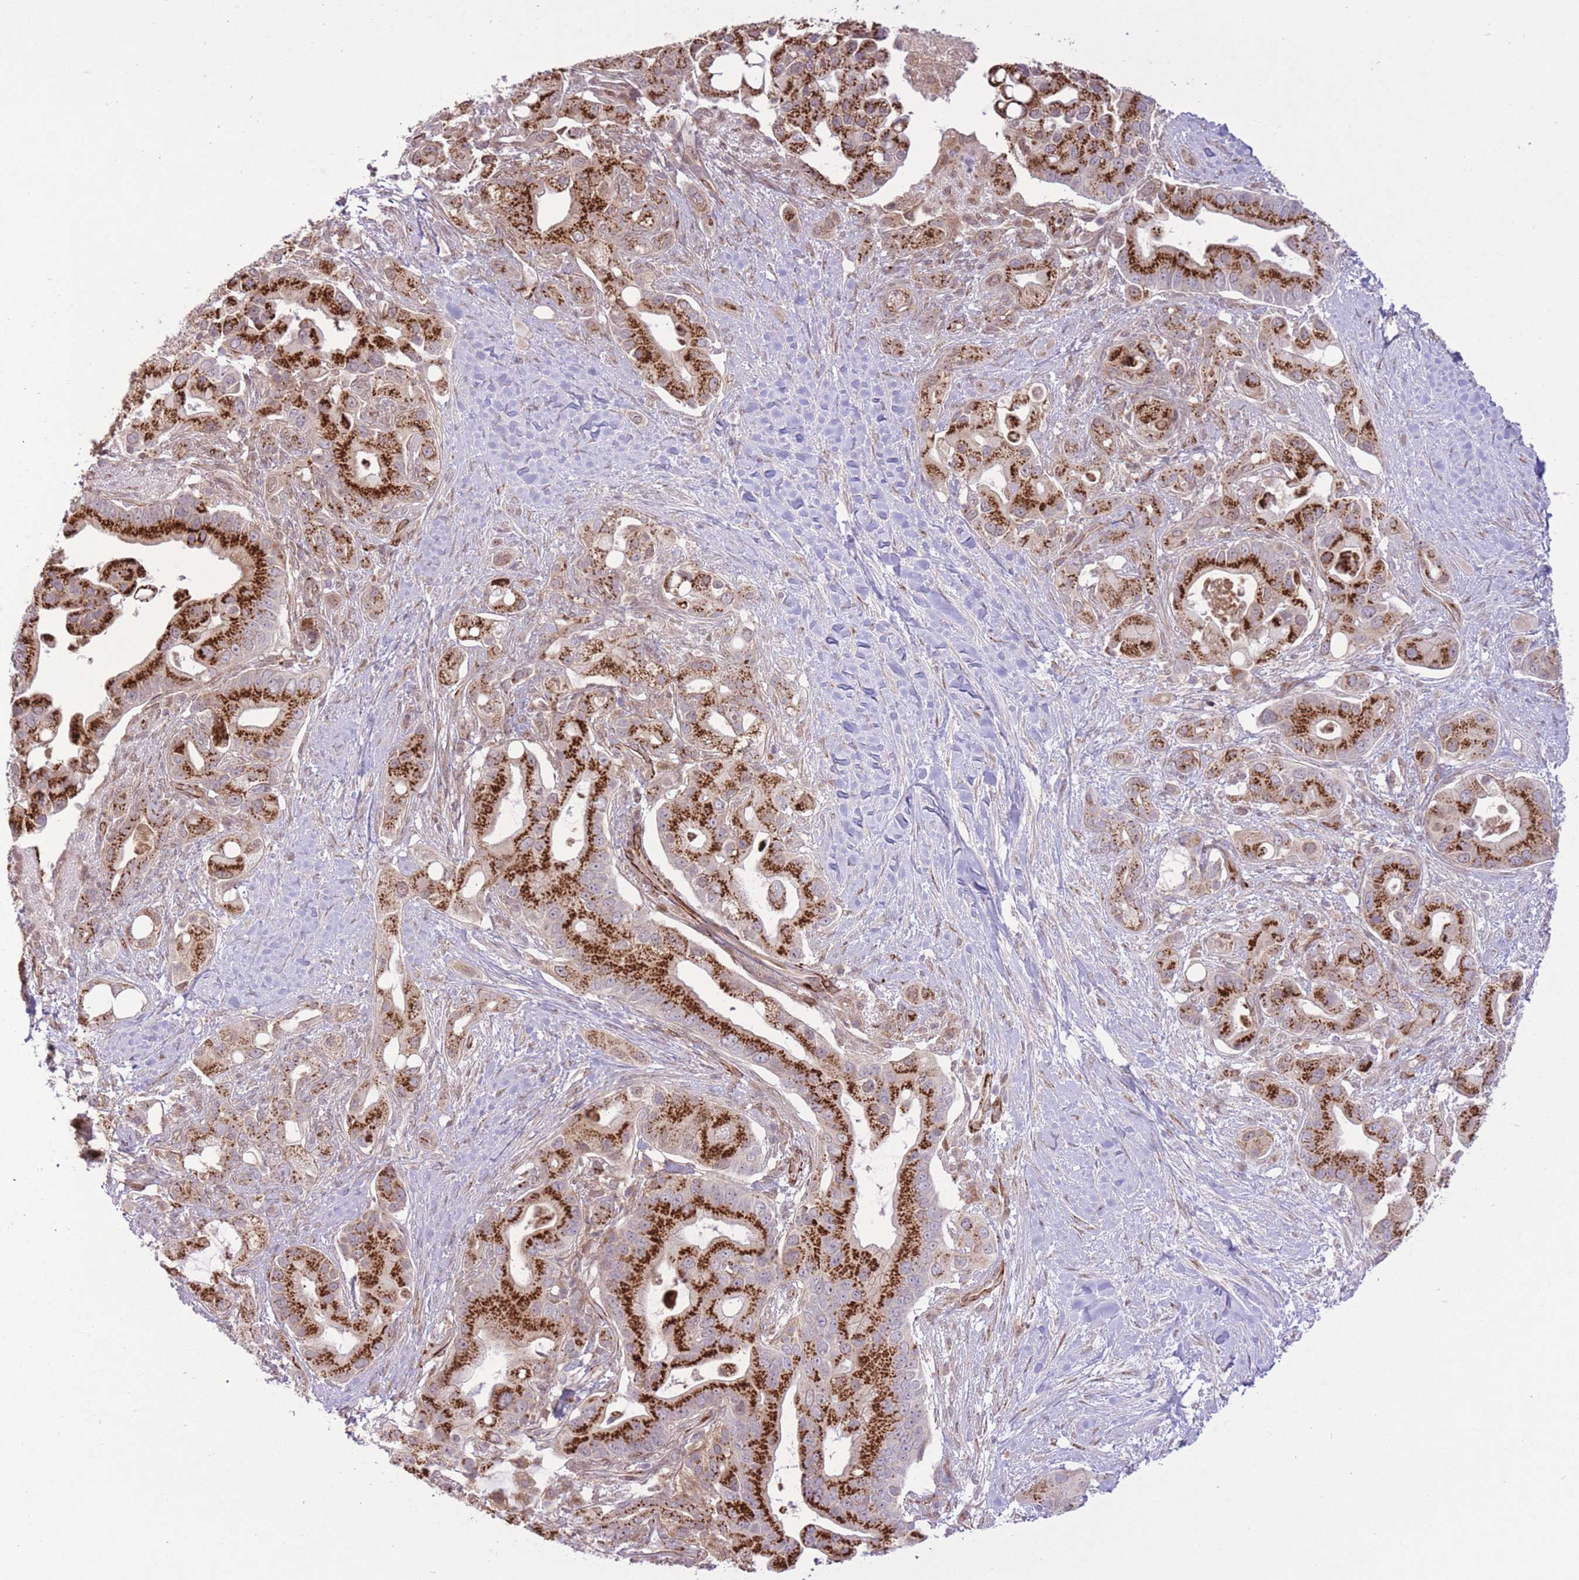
{"staining": {"intensity": "strong", "quantity": ">75%", "location": "cytoplasmic/membranous"}, "tissue": "pancreatic cancer", "cell_type": "Tumor cells", "image_type": "cancer", "snomed": [{"axis": "morphology", "description": "Adenocarcinoma, NOS"}, {"axis": "topography", "description": "Pancreas"}], "caption": "Immunohistochemistry (IHC) histopathology image of human pancreatic cancer (adenocarcinoma) stained for a protein (brown), which demonstrates high levels of strong cytoplasmic/membranous expression in approximately >75% of tumor cells.", "gene": "ZBED5", "patient": {"sex": "male", "age": 57}}